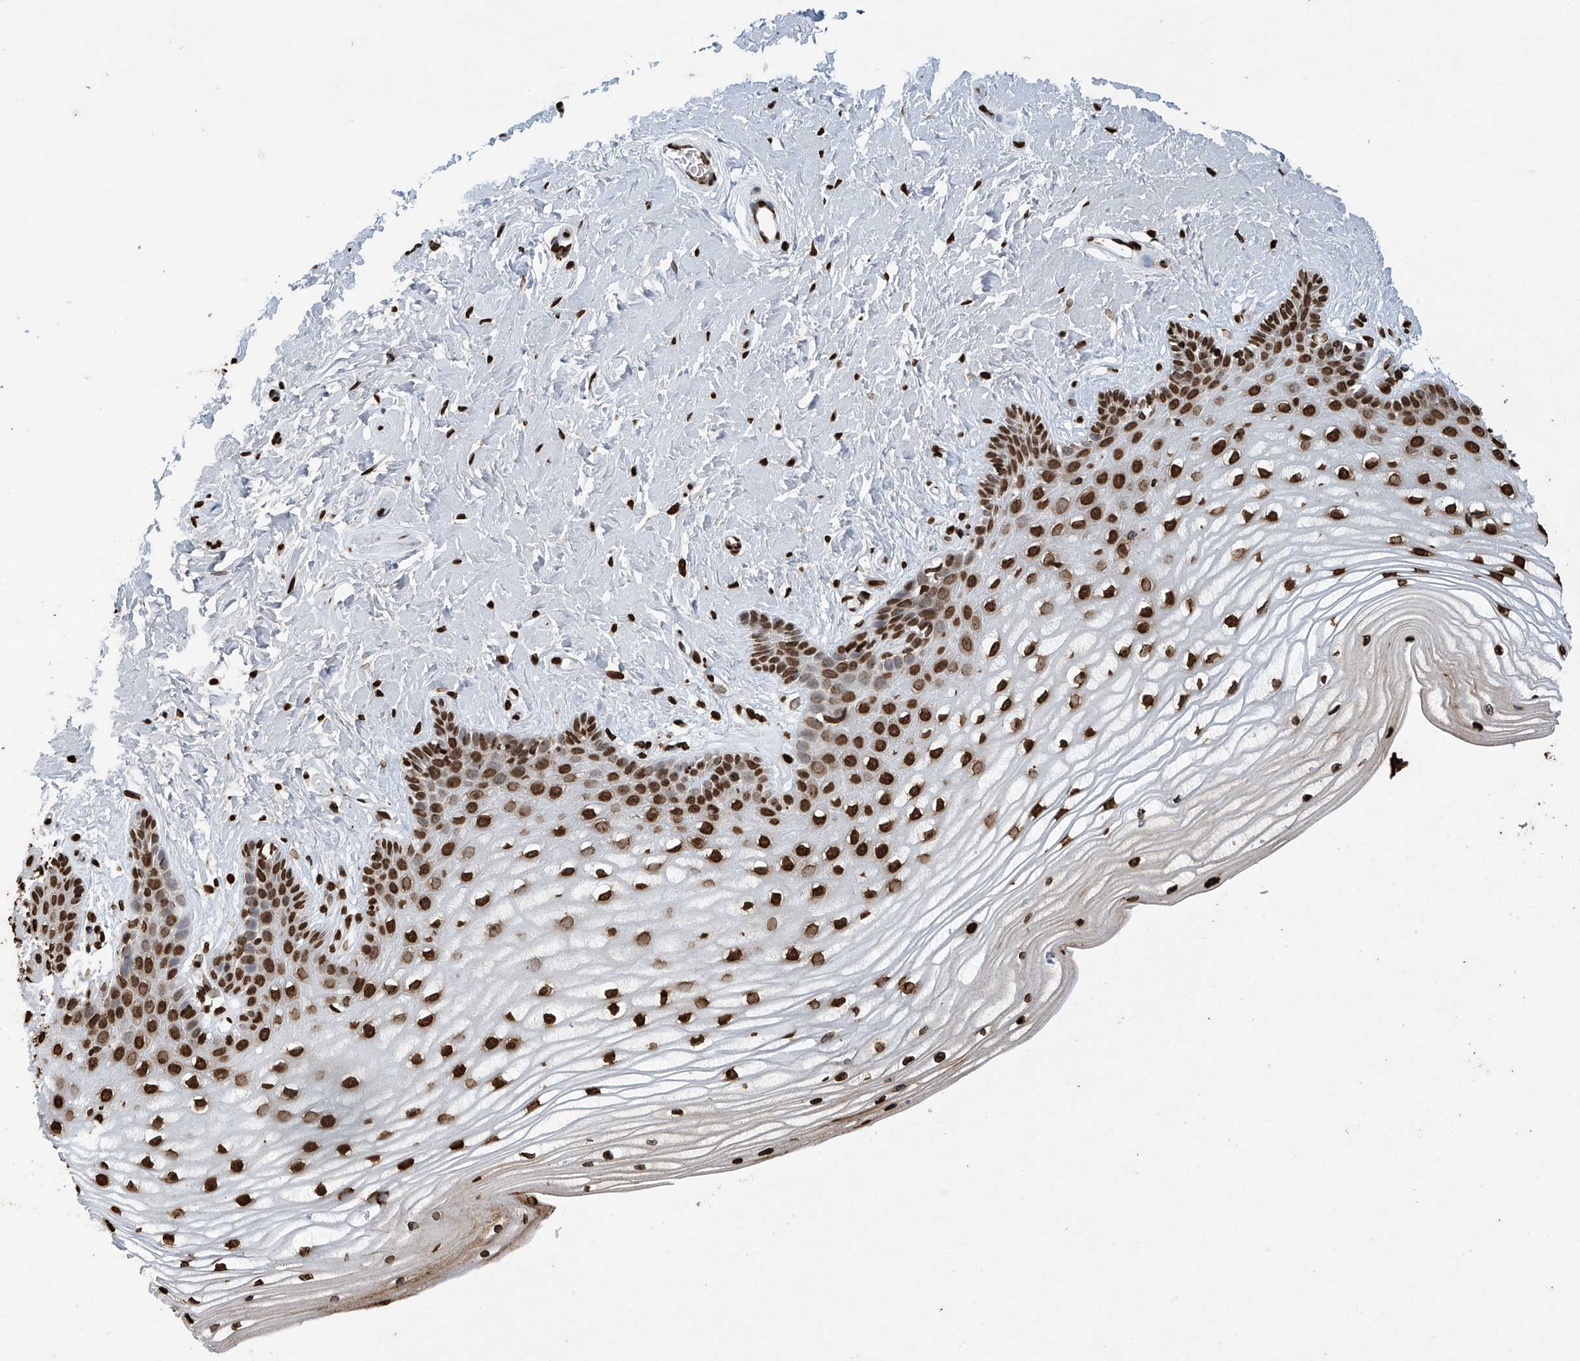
{"staining": {"intensity": "strong", "quantity": ">75%", "location": "nuclear"}, "tissue": "vagina", "cell_type": "Squamous epithelial cells", "image_type": "normal", "snomed": [{"axis": "morphology", "description": "Normal tissue, NOS"}, {"axis": "topography", "description": "Vagina"}, {"axis": "topography", "description": "Cervix"}], "caption": "A photomicrograph of vagina stained for a protein exhibits strong nuclear brown staining in squamous epithelial cells.", "gene": "H3", "patient": {"sex": "female", "age": 40}}